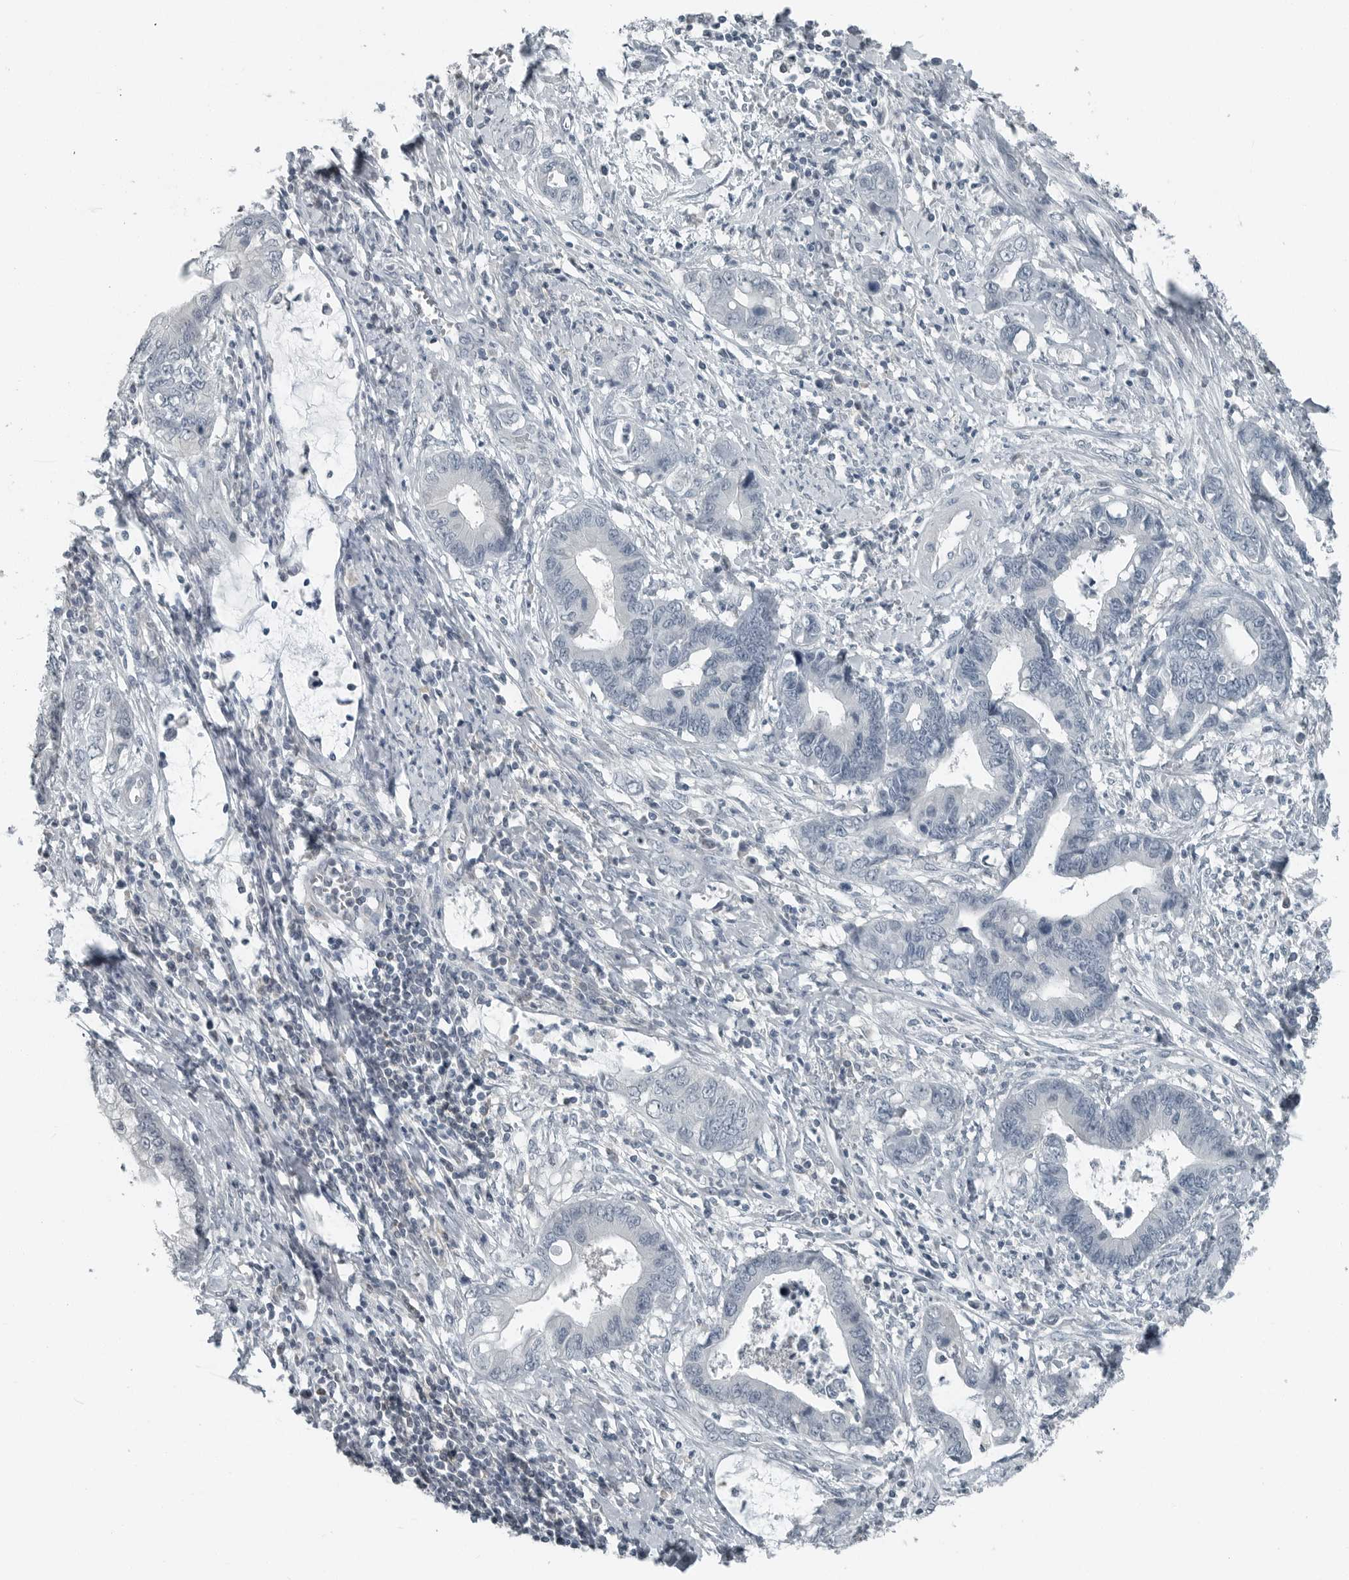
{"staining": {"intensity": "negative", "quantity": "none", "location": "none"}, "tissue": "cervical cancer", "cell_type": "Tumor cells", "image_type": "cancer", "snomed": [{"axis": "morphology", "description": "Adenocarcinoma, NOS"}, {"axis": "topography", "description": "Cervix"}], "caption": "Immunohistochemical staining of human cervical adenocarcinoma reveals no significant staining in tumor cells.", "gene": "KYAT1", "patient": {"sex": "female", "age": 44}}